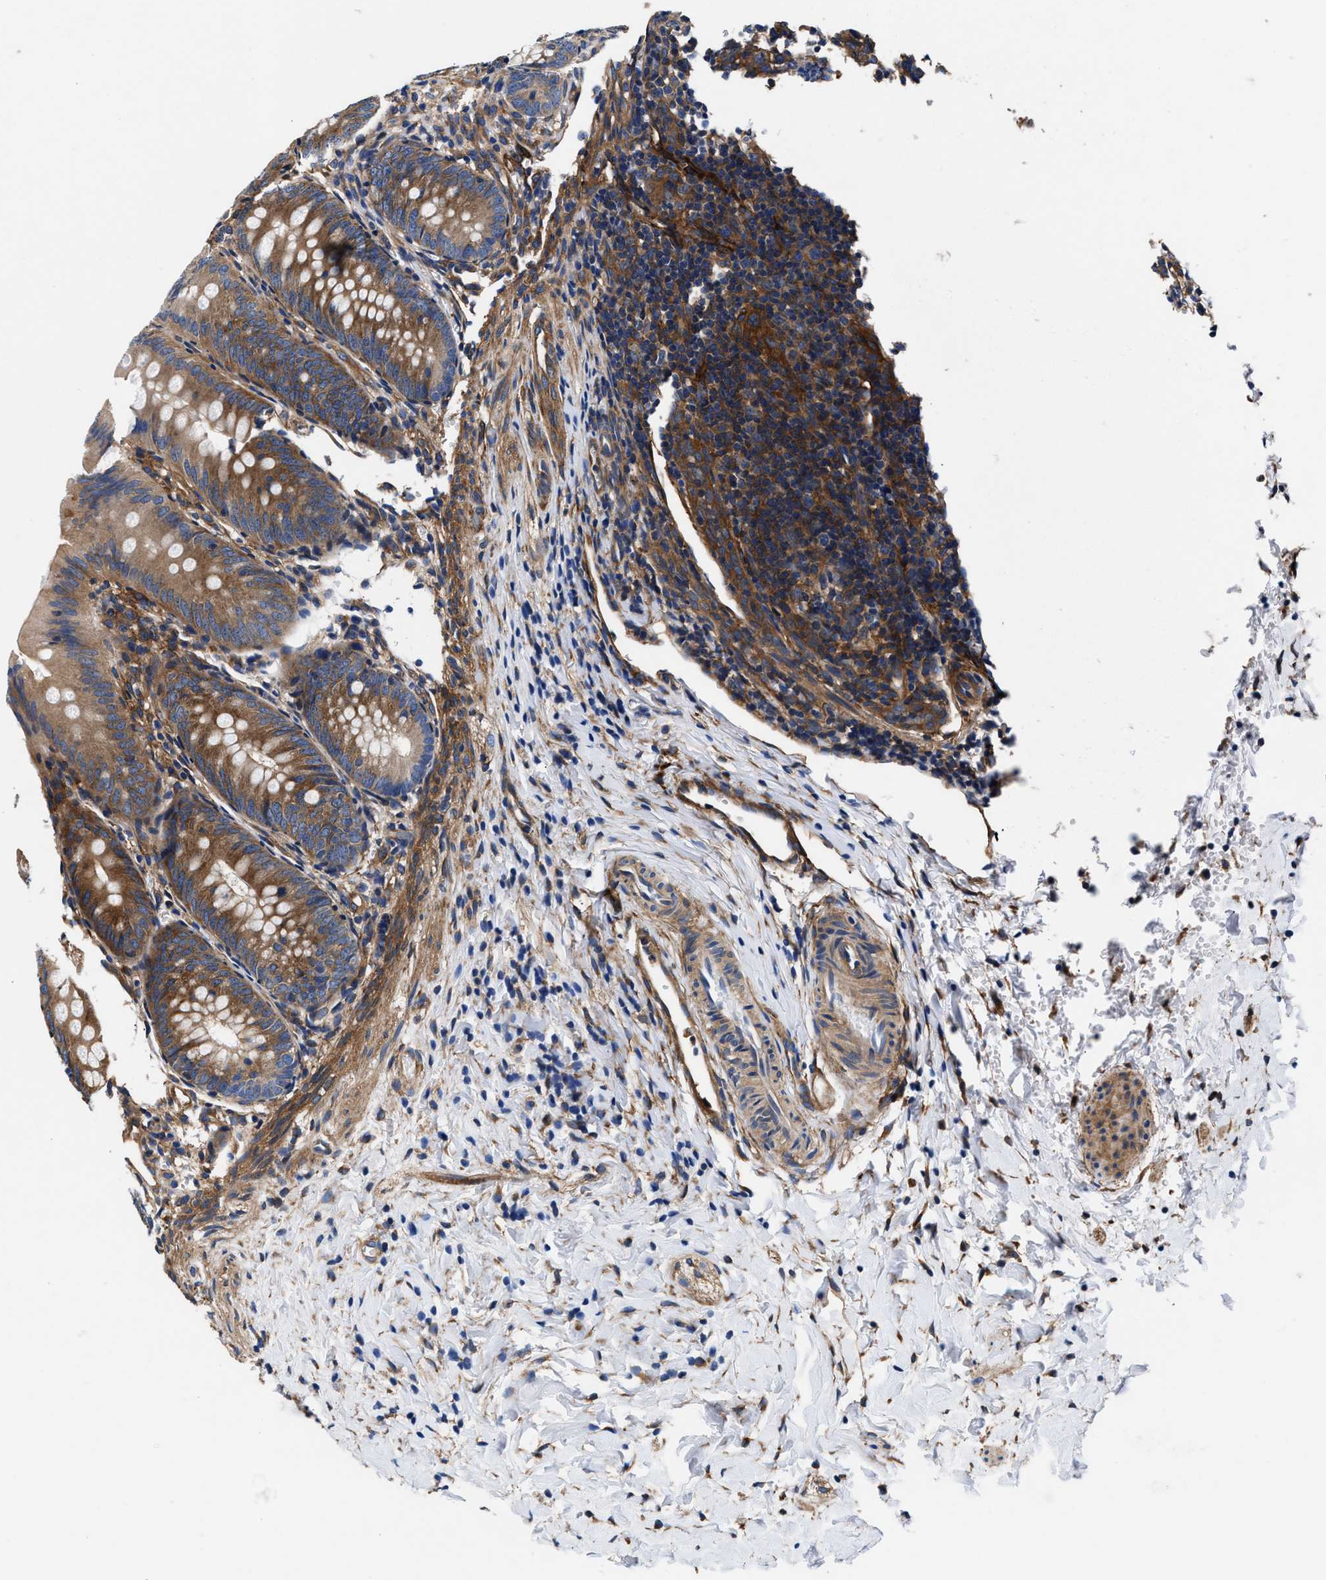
{"staining": {"intensity": "moderate", "quantity": "25%-75%", "location": "cytoplasmic/membranous"}, "tissue": "appendix", "cell_type": "Glandular cells", "image_type": "normal", "snomed": [{"axis": "morphology", "description": "Normal tissue, NOS"}, {"axis": "topography", "description": "Appendix"}], "caption": "Glandular cells exhibit medium levels of moderate cytoplasmic/membranous expression in approximately 25%-75% of cells in normal human appendix.", "gene": "SH3GL1", "patient": {"sex": "male", "age": 1}}